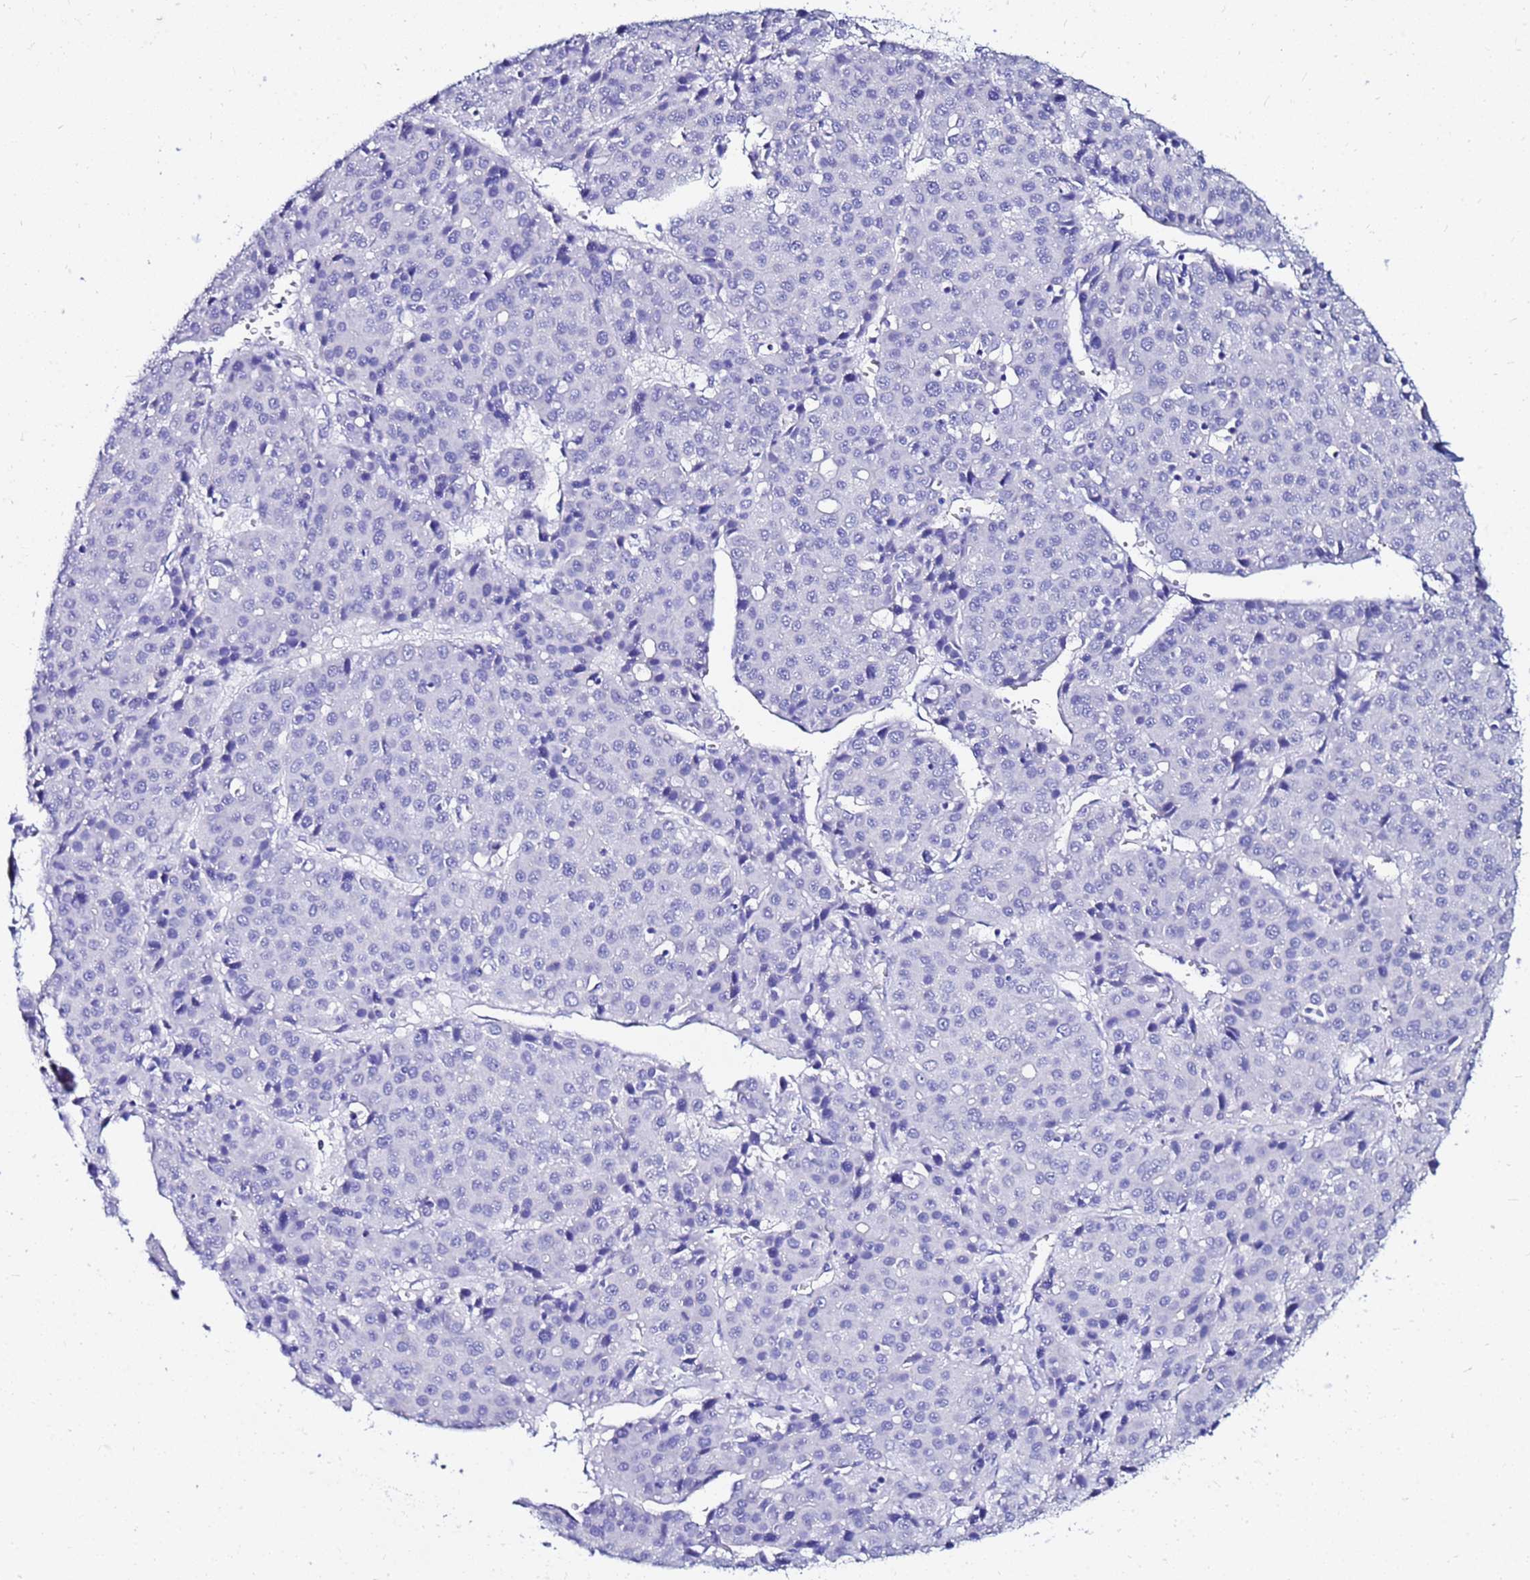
{"staining": {"intensity": "negative", "quantity": "none", "location": "none"}, "tissue": "liver cancer", "cell_type": "Tumor cells", "image_type": "cancer", "snomed": [{"axis": "morphology", "description": "Carcinoma, Hepatocellular, NOS"}, {"axis": "topography", "description": "Liver"}], "caption": "Tumor cells show no significant protein positivity in liver hepatocellular carcinoma.", "gene": "PPP1R14C", "patient": {"sex": "male", "age": 55}}